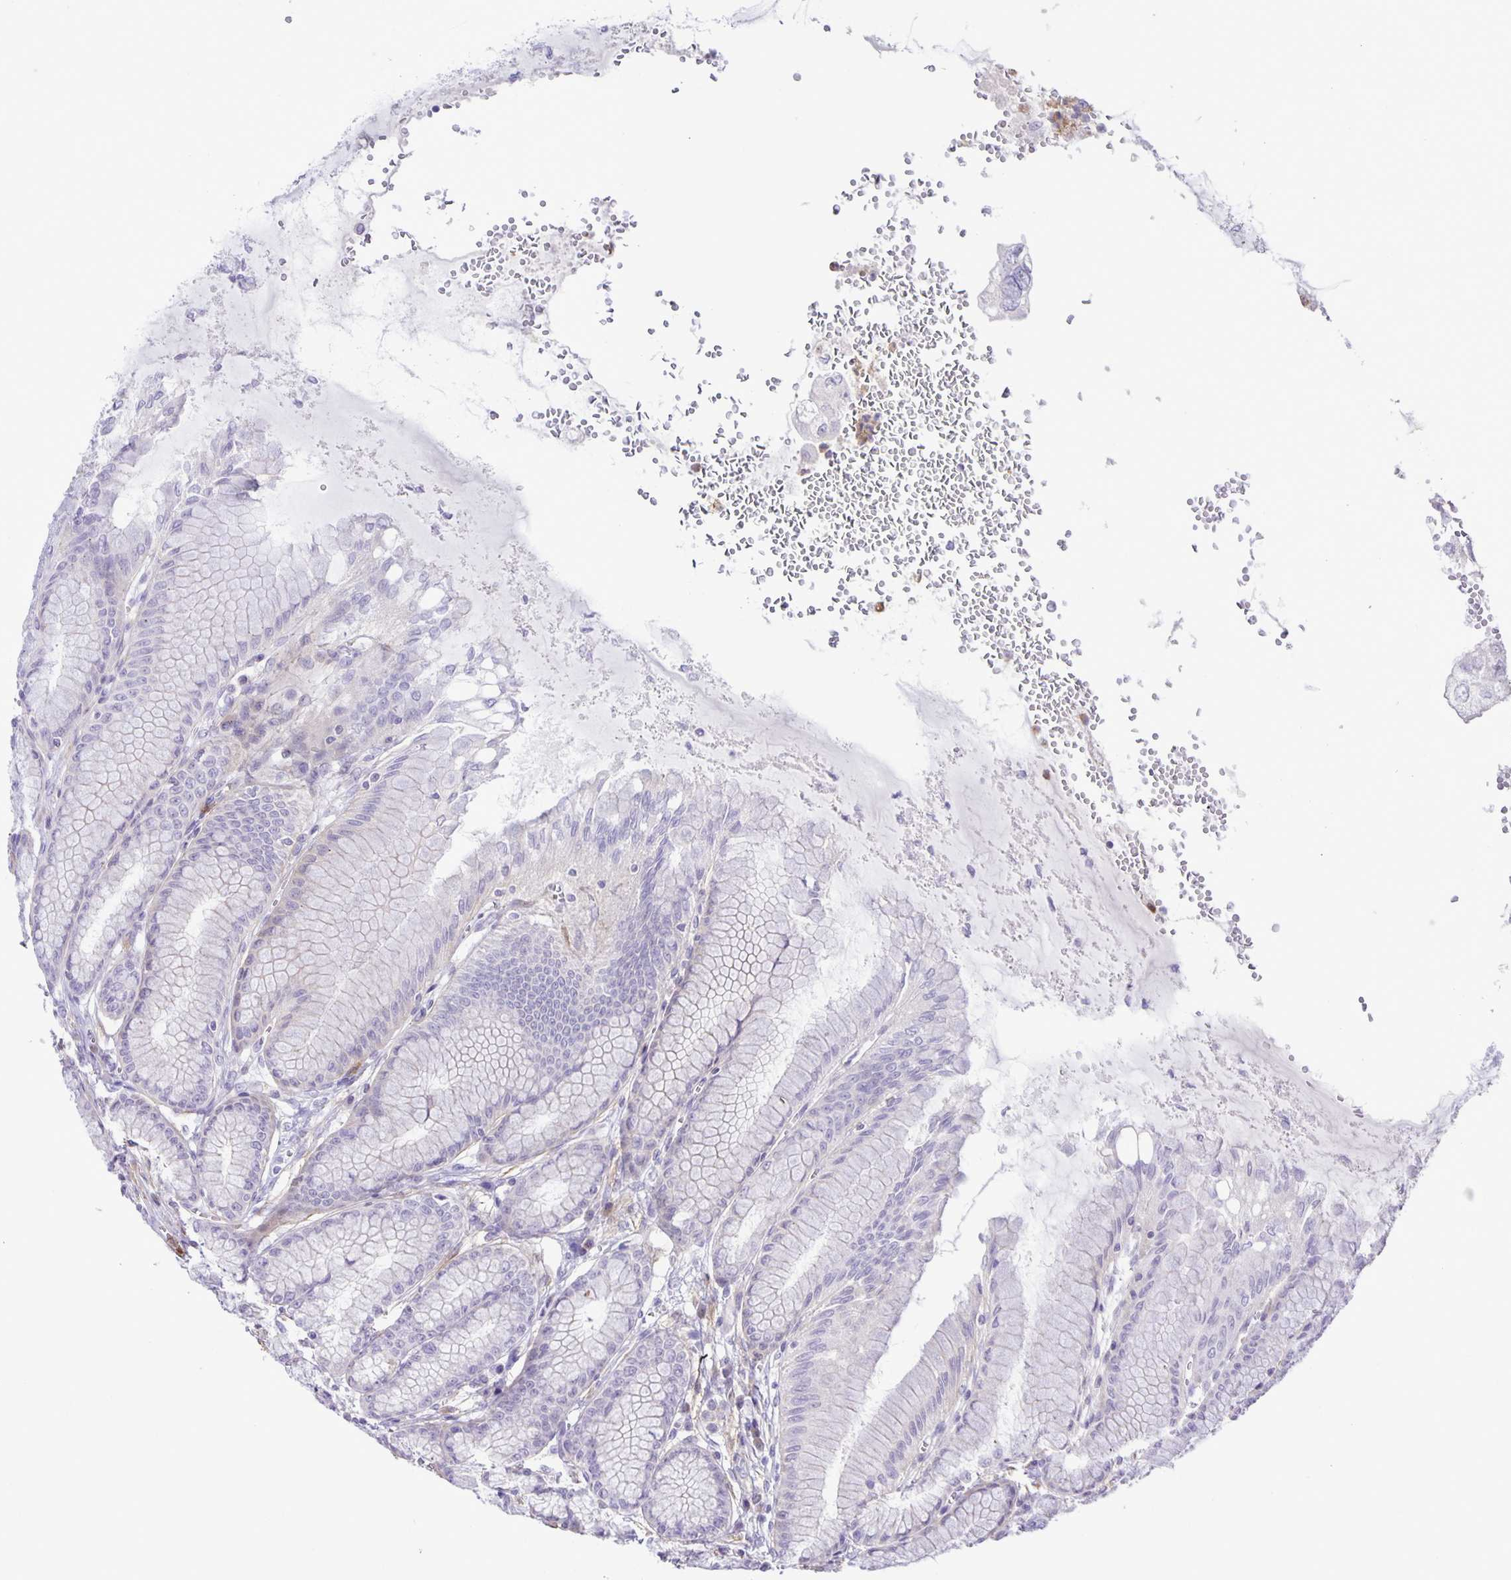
{"staining": {"intensity": "negative", "quantity": "none", "location": "none"}, "tissue": "stomach", "cell_type": "Glandular cells", "image_type": "normal", "snomed": [{"axis": "morphology", "description": "Normal tissue, NOS"}, {"axis": "topography", "description": "Stomach"}, {"axis": "topography", "description": "Stomach, lower"}], "caption": "Glandular cells show no significant protein staining in normal stomach. (DAB immunohistochemistry, high magnification).", "gene": "ADCK1", "patient": {"sex": "male", "age": 76}}